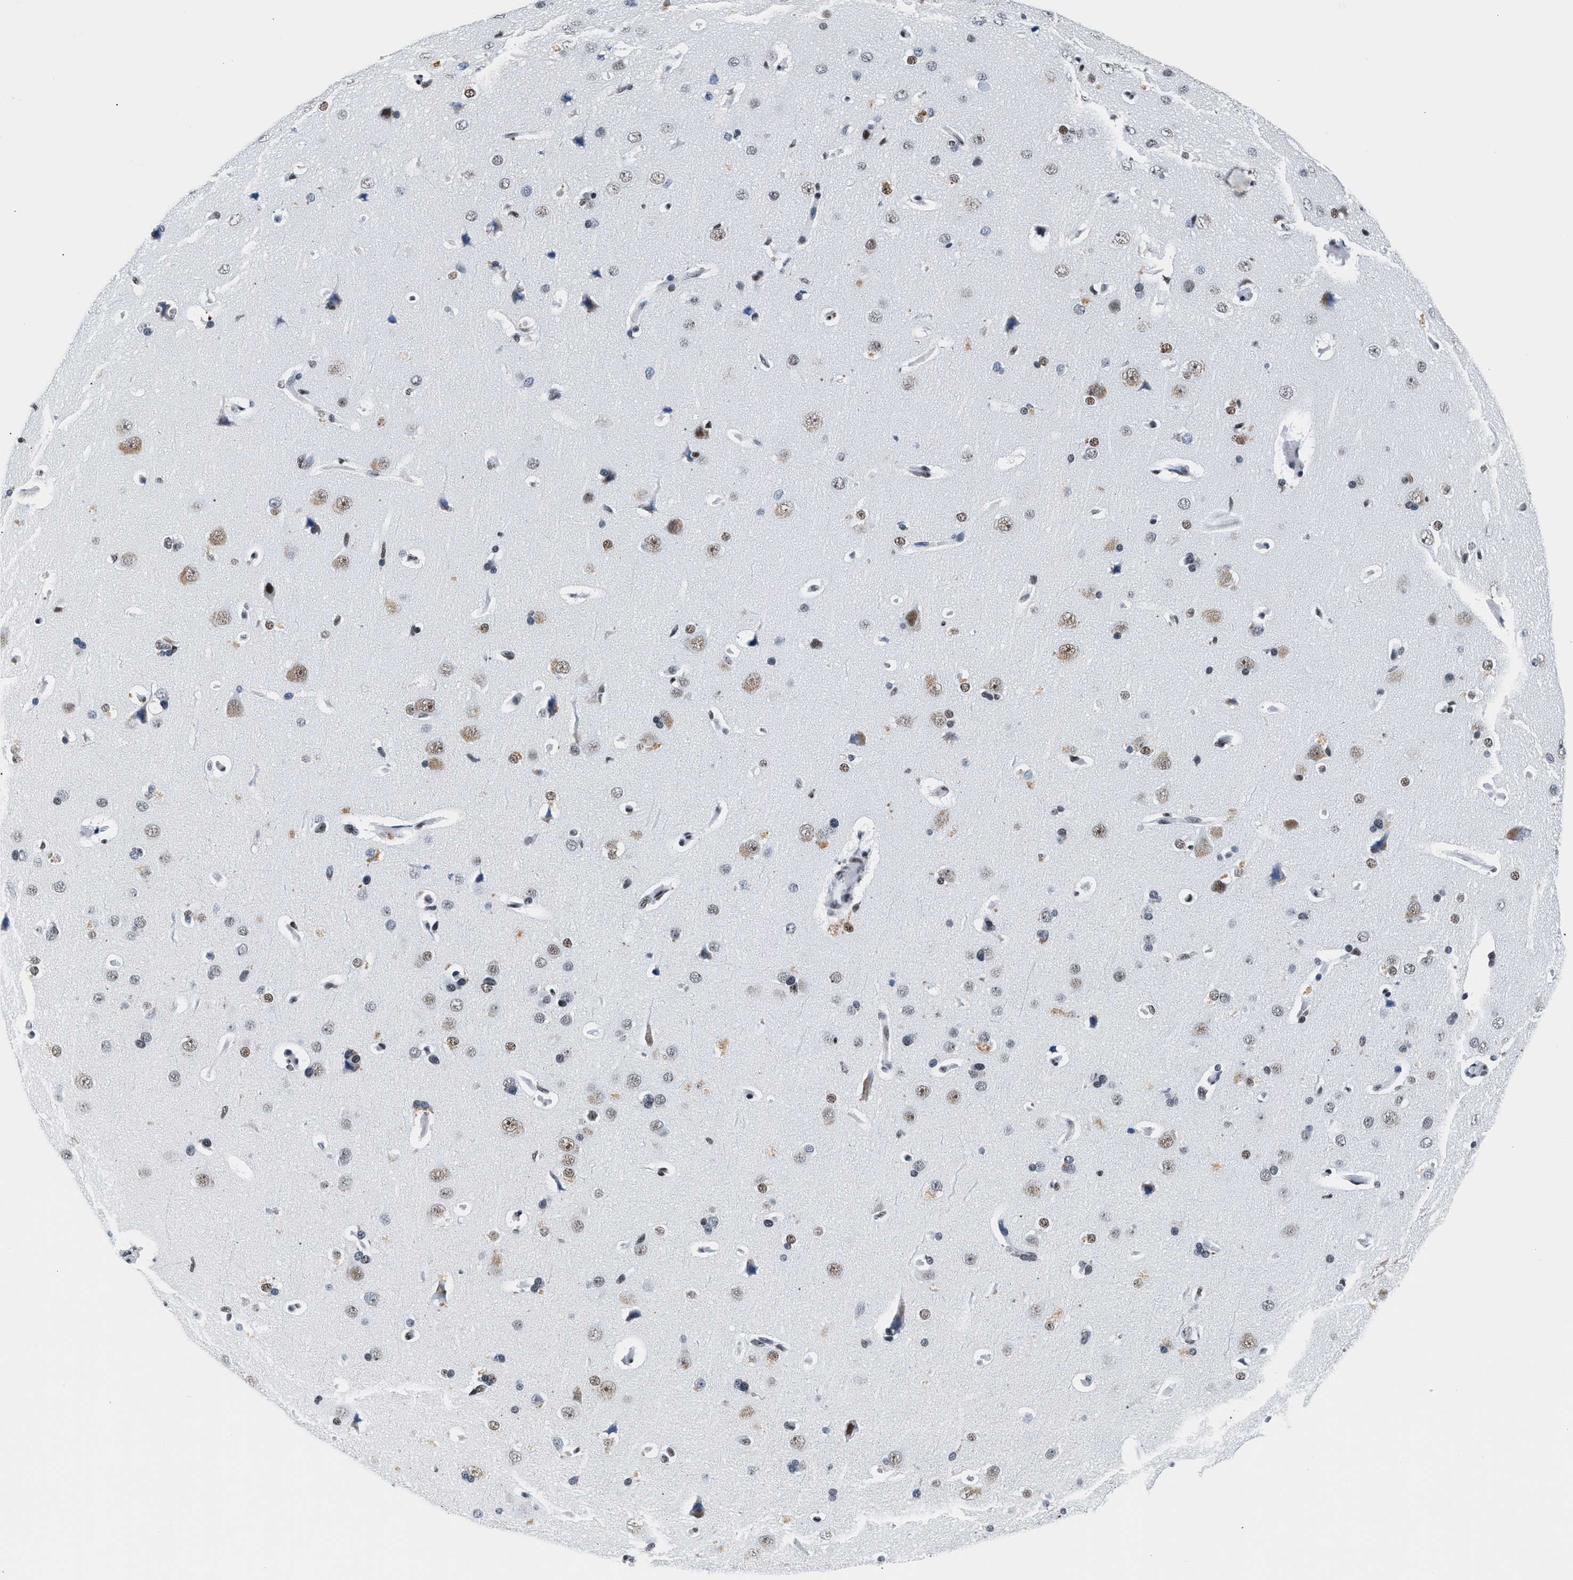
{"staining": {"intensity": "negative", "quantity": "none", "location": "none"}, "tissue": "cerebral cortex", "cell_type": "Endothelial cells", "image_type": "normal", "snomed": [{"axis": "morphology", "description": "Normal tissue, NOS"}, {"axis": "topography", "description": "Cerebral cortex"}], "caption": "A photomicrograph of cerebral cortex stained for a protein demonstrates no brown staining in endothelial cells.", "gene": "RAD50", "patient": {"sex": "male", "age": 62}}